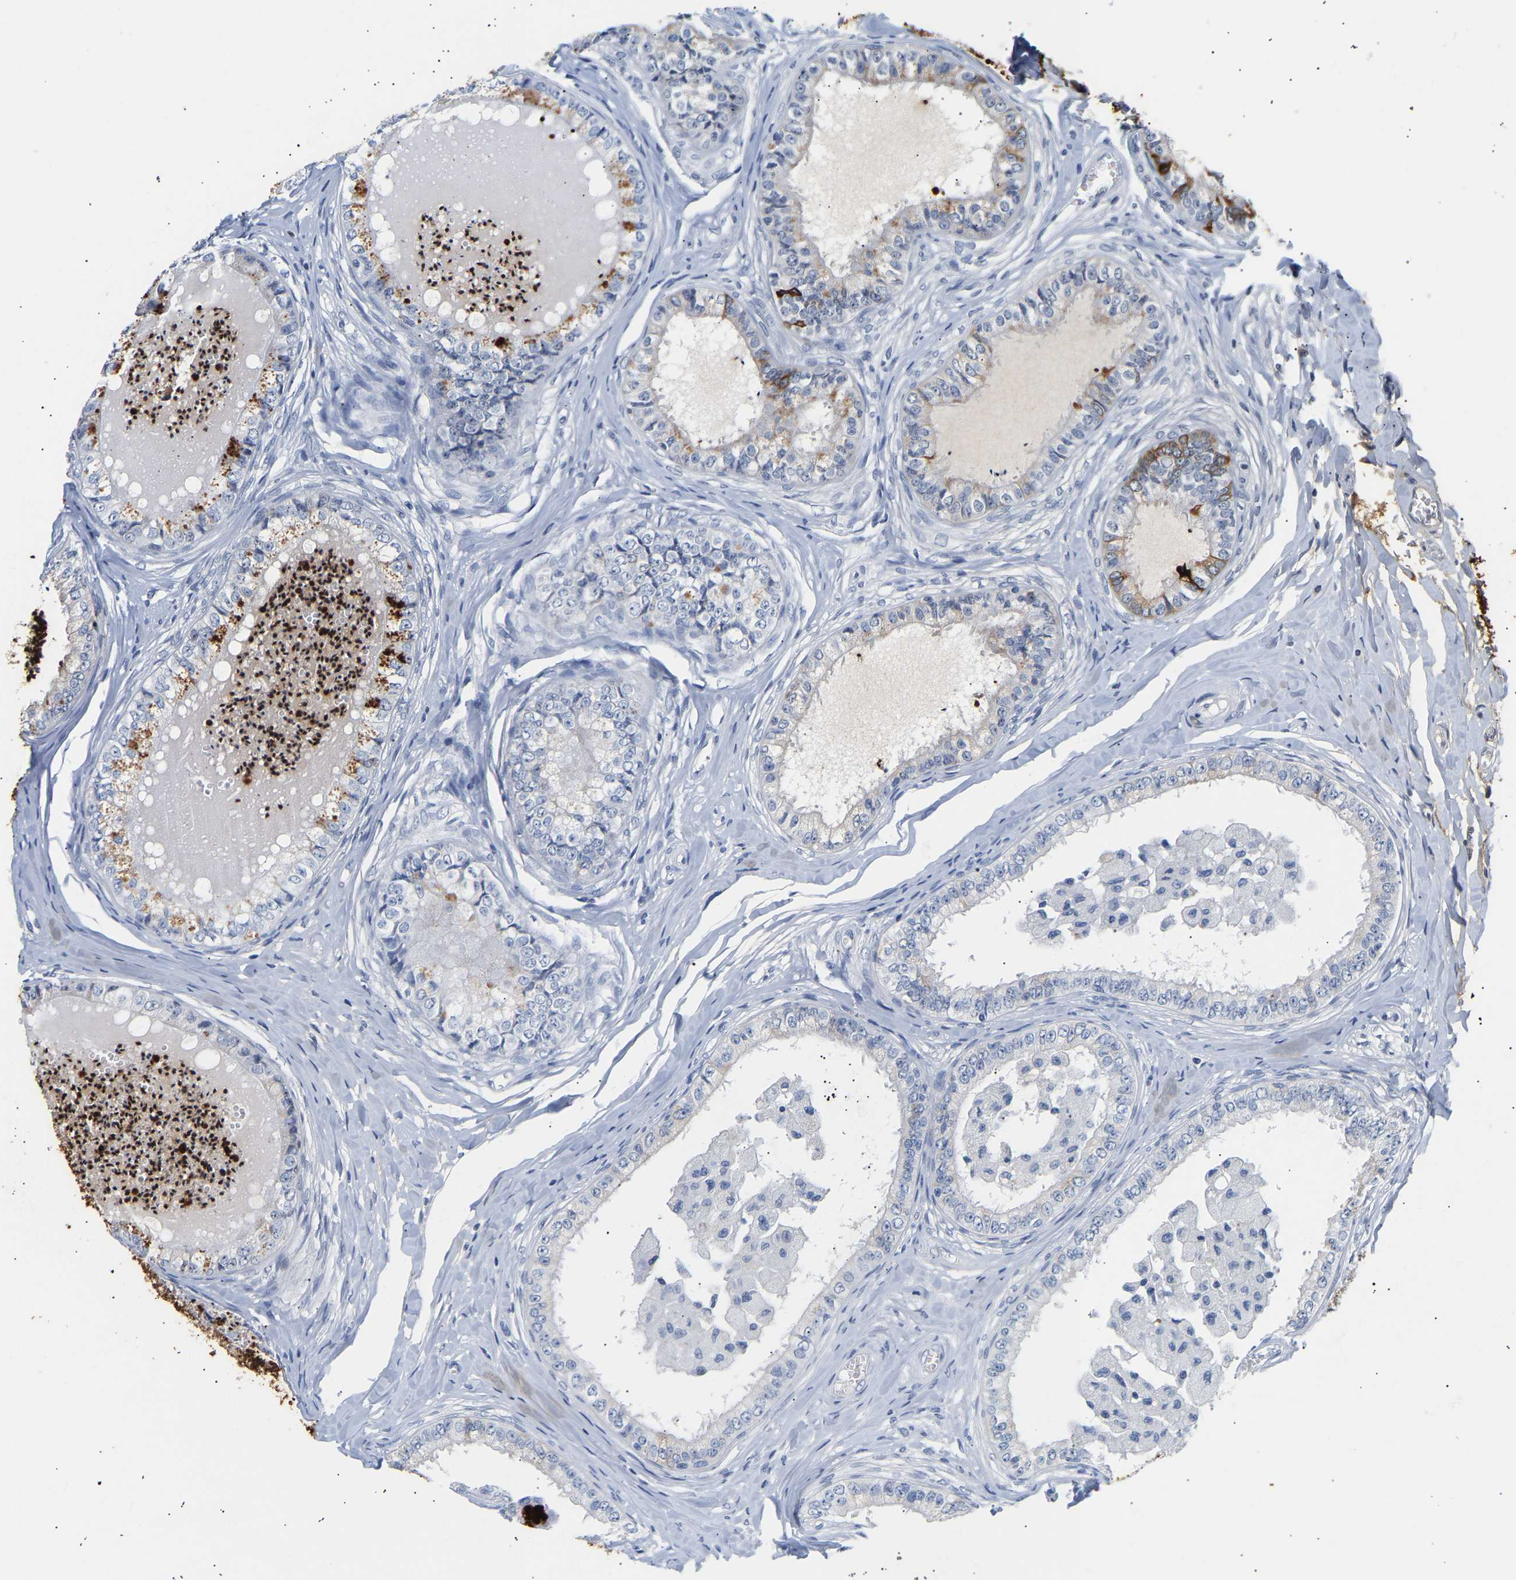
{"staining": {"intensity": "strong", "quantity": "25%-75%", "location": "cytoplasmic/membranous"}, "tissue": "epididymis", "cell_type": "Glandular cells", "image_type": "normal", "snomed": [{"axis": "morphology", "description": "Normal tissue, NOS"}, {"axis": "topography", "description": "Epididymis"}], "caption": "Immunohistochemical staining of normal human epididymis displays 25%-75% levels of strong cytoplasmic/membranous protein staining in approximately 25%-75% of glandular cells.", "gene": "SPINK2", "patient": {"sex": "male", "age": 31}}